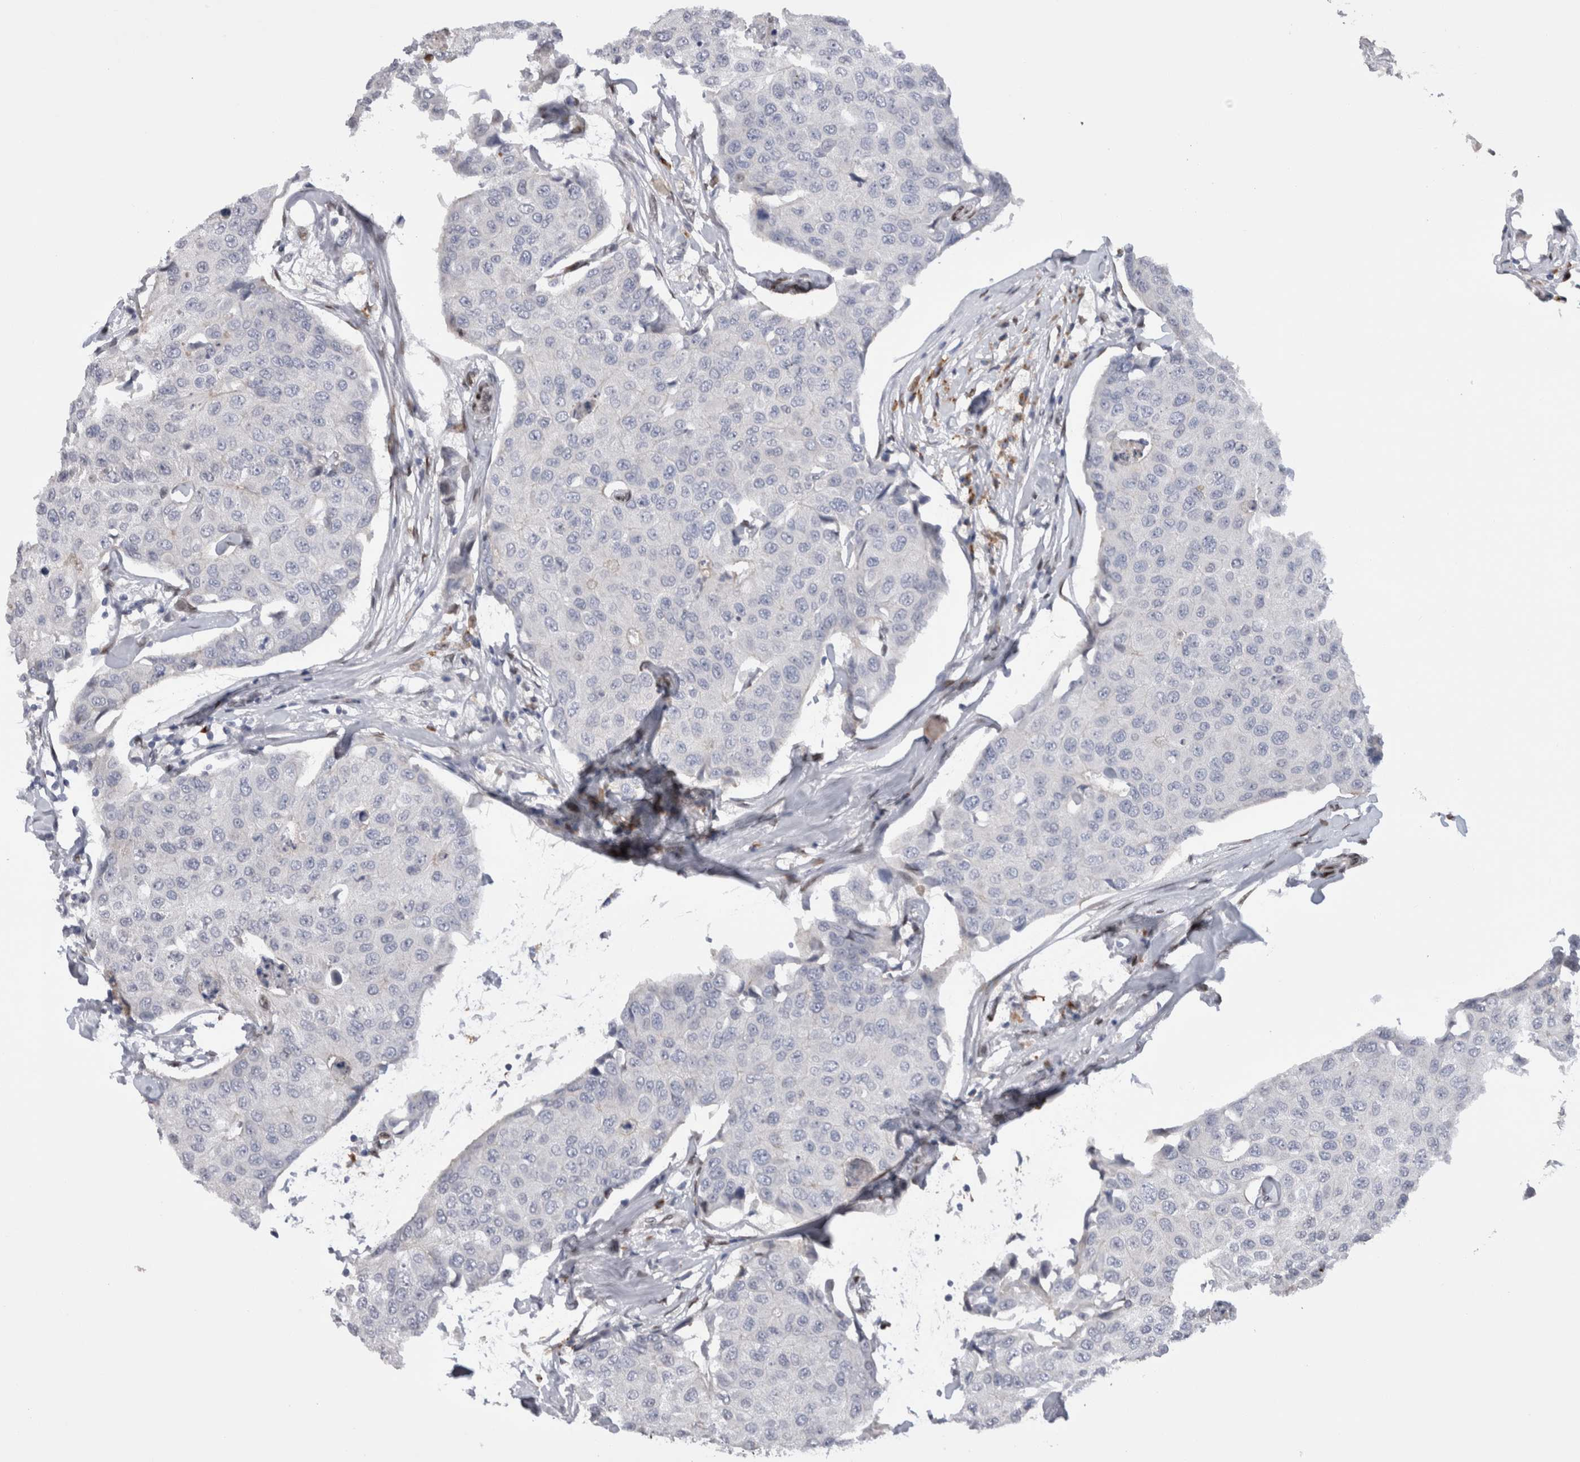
{"staining": {"intensity": "negative", "quantity": "none", "location": "none"}, "tissue": "breast cancer", "cell_type": "Tumor cells", "image_type": "cancer", "snomed": [{"axis": "morphology", "description": "Duct carcinoma"}, {"axis": "topography", "description": "Breast"}], "caption": "Tumor cells show no significant protein staining in intraductal carcinoma (breast).", "gene": "DMTN", "patient": {"sex": "female", "age": 80}}